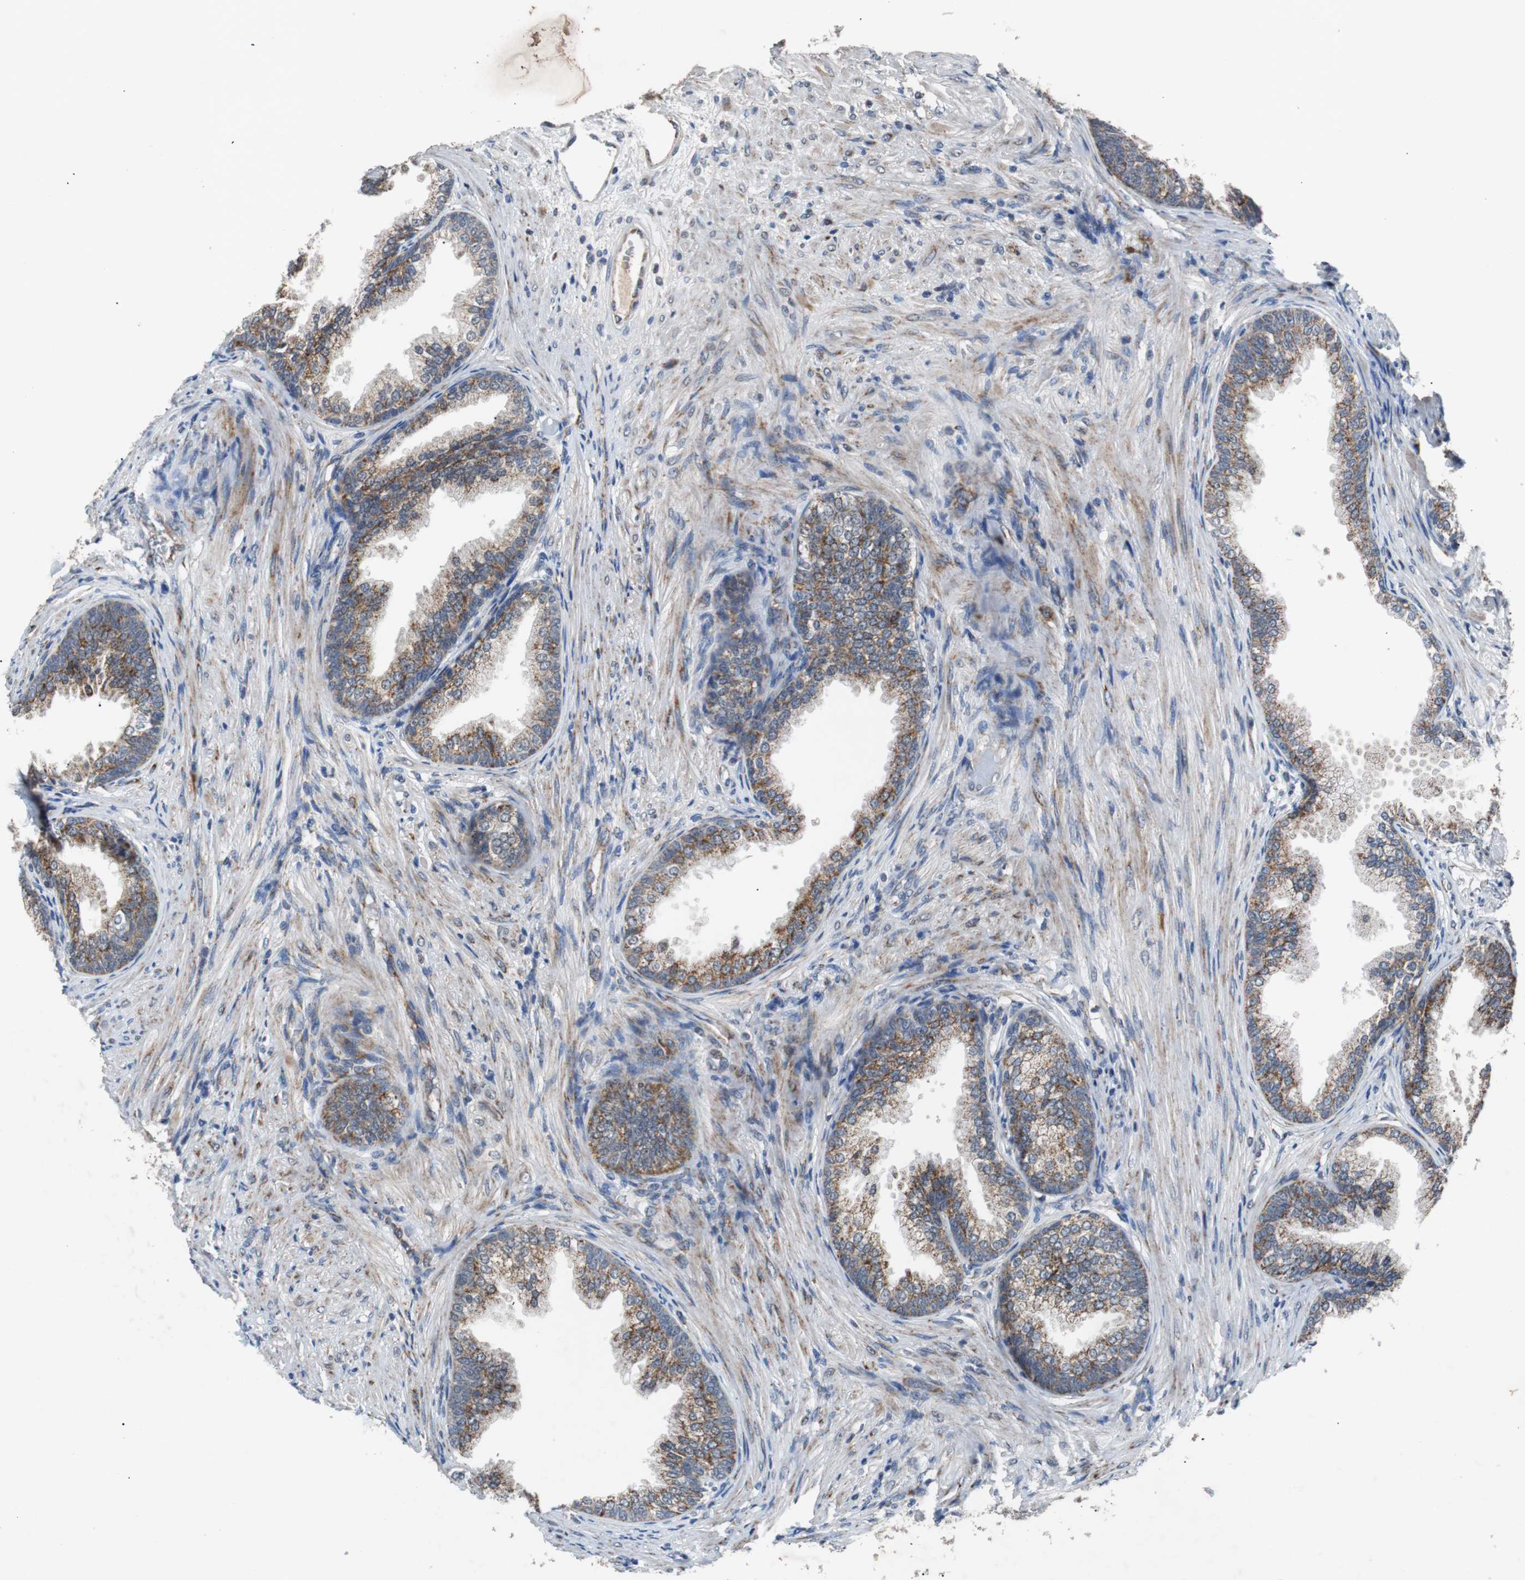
{"staining": {"intensity": "strong", "quantity": ">75%", "location": "cytoplasmic/membranous"}, "tissue": "prostate", "cell_type": "Glandular cells", "image_type": "normal", "snomed": [{"axis": "morphology", "description": "Normal tissue, NOS"}, {"axis": "topography", "description": "Prostate"}], "caption": "The photomicrograph shows a brown stain indicating the presence of a protein in the cytoplasmic/membranous of glandular cells in prostate.", "gene": "PITRM1", "patient": {"sex": "male", "age": 76}}